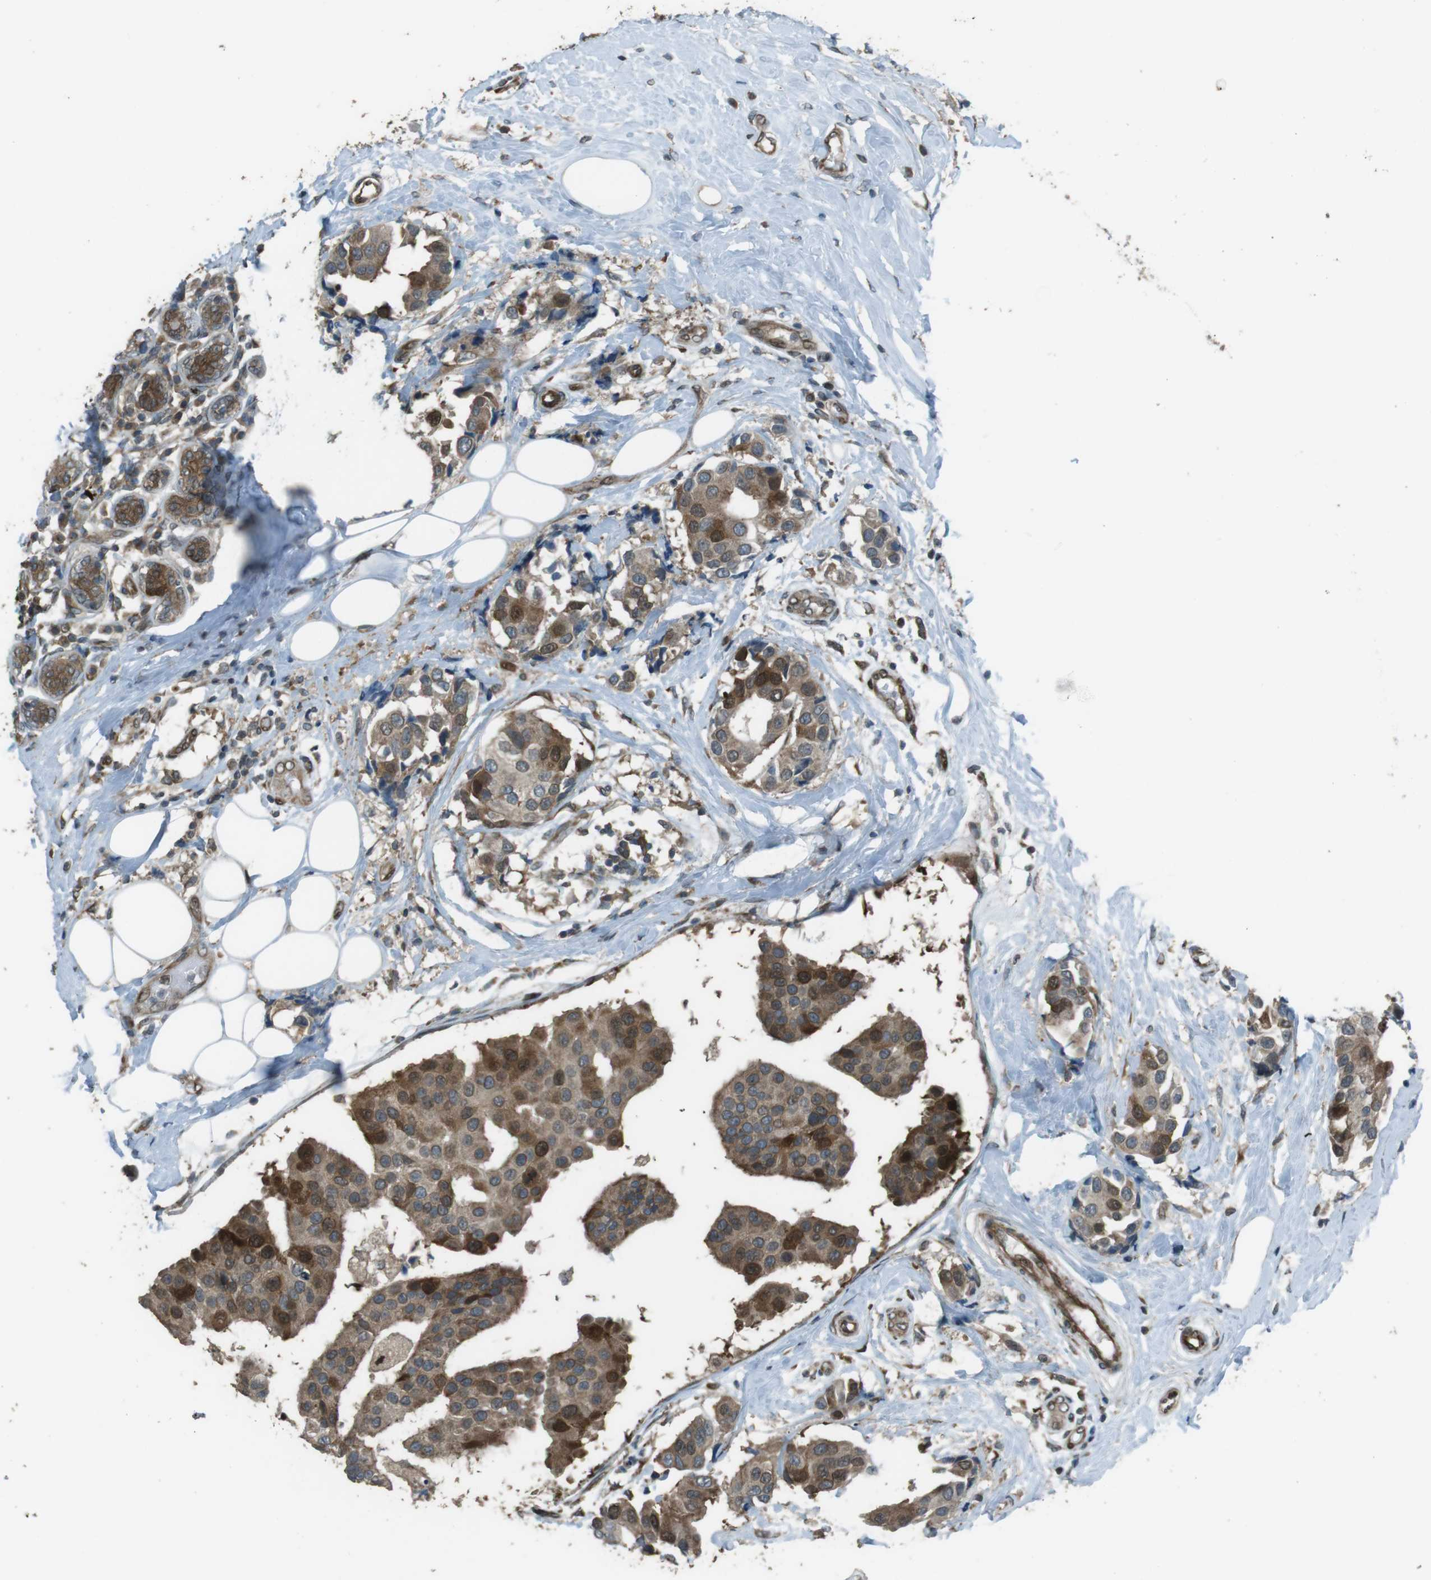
{"staining": {"intensity": "moderate", "quantity": ">75%", "location": "cytoplasmic/membranous,nuclear"}, "tissue": "breast cancer", "cell_type": "Tumor cells", "image_type": "cancer", "snomed": [{"axis": "morphology", "description": "Normal tissue, NOS"}, {"axis": "morphology", "description": "Duct carcinoma"}, {"axis": "topography", "description": "Breast"}], "caption": "Moderate cytoplasmic/membranous and nuclear staining for a protein is identified in about >75% of tumor cells of breast cancer (invasive ductal carcinoma) using immunohistochemistry.", "gene": "ZNF330", "patient": {"sex": "female", "age": 39}}